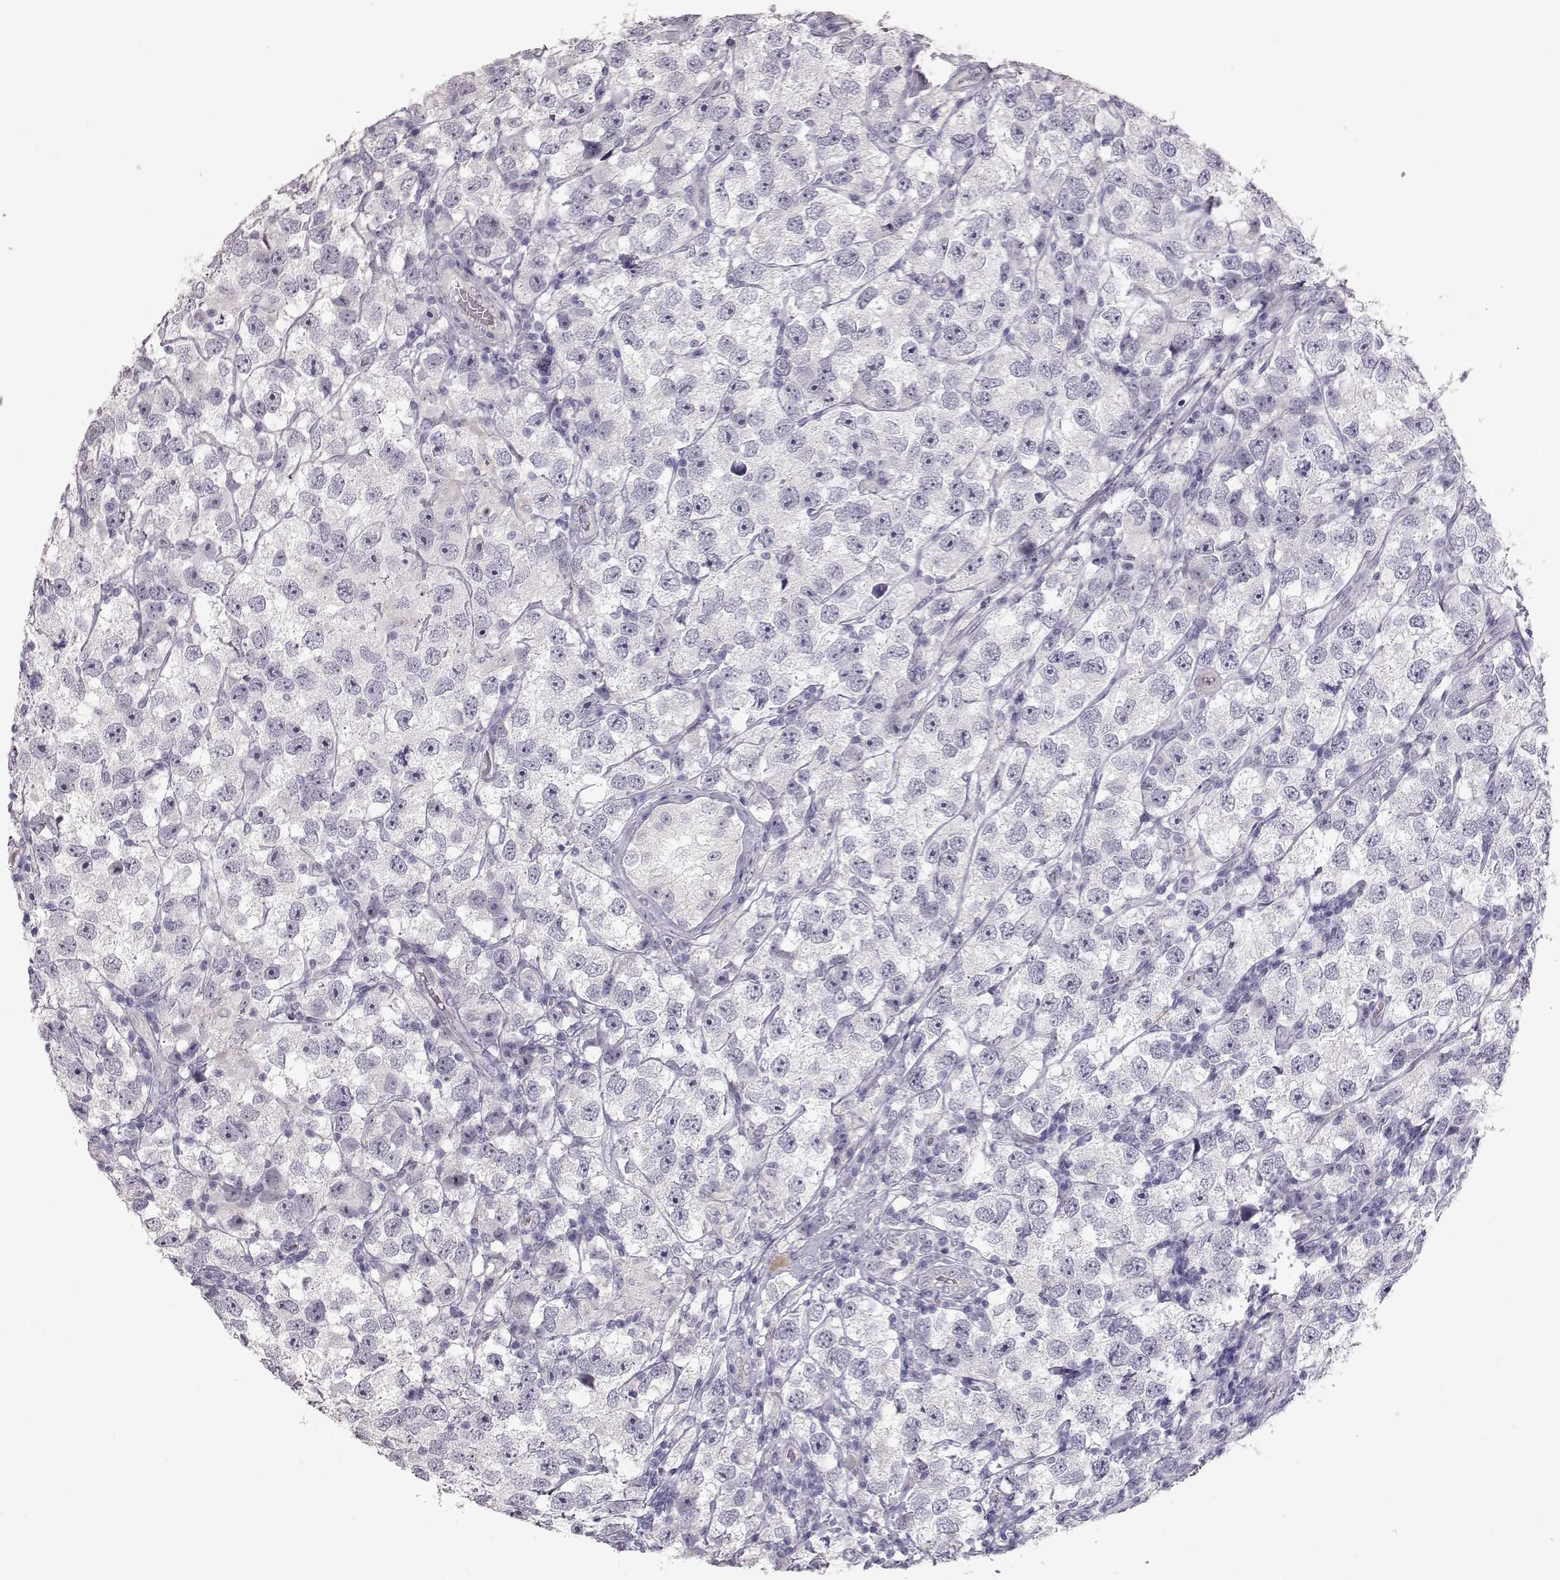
{"staining": {"intensity": "negative", "quantity": "none", "location": "none"}, "tissue": "testis cancer", "cell_type": "Tumor cells", "image_type": "cancer", "snomed": [{"axis": "morphology", "description": "Seminoma, NOS"}, {"axis": "topography", "description": "Testis"}], "caption": "This is a photomicrograph of IHC staining of seminoma (testis), which shows no staining in tumor cells. The staining was performed using DAB to visualize the protein expression in brown, while the nuclei were stained in blue with hematoxylin (Magnification: 20x).", "gene": "SLC18A1", "patient": {"sex": "male", "age": 26}}